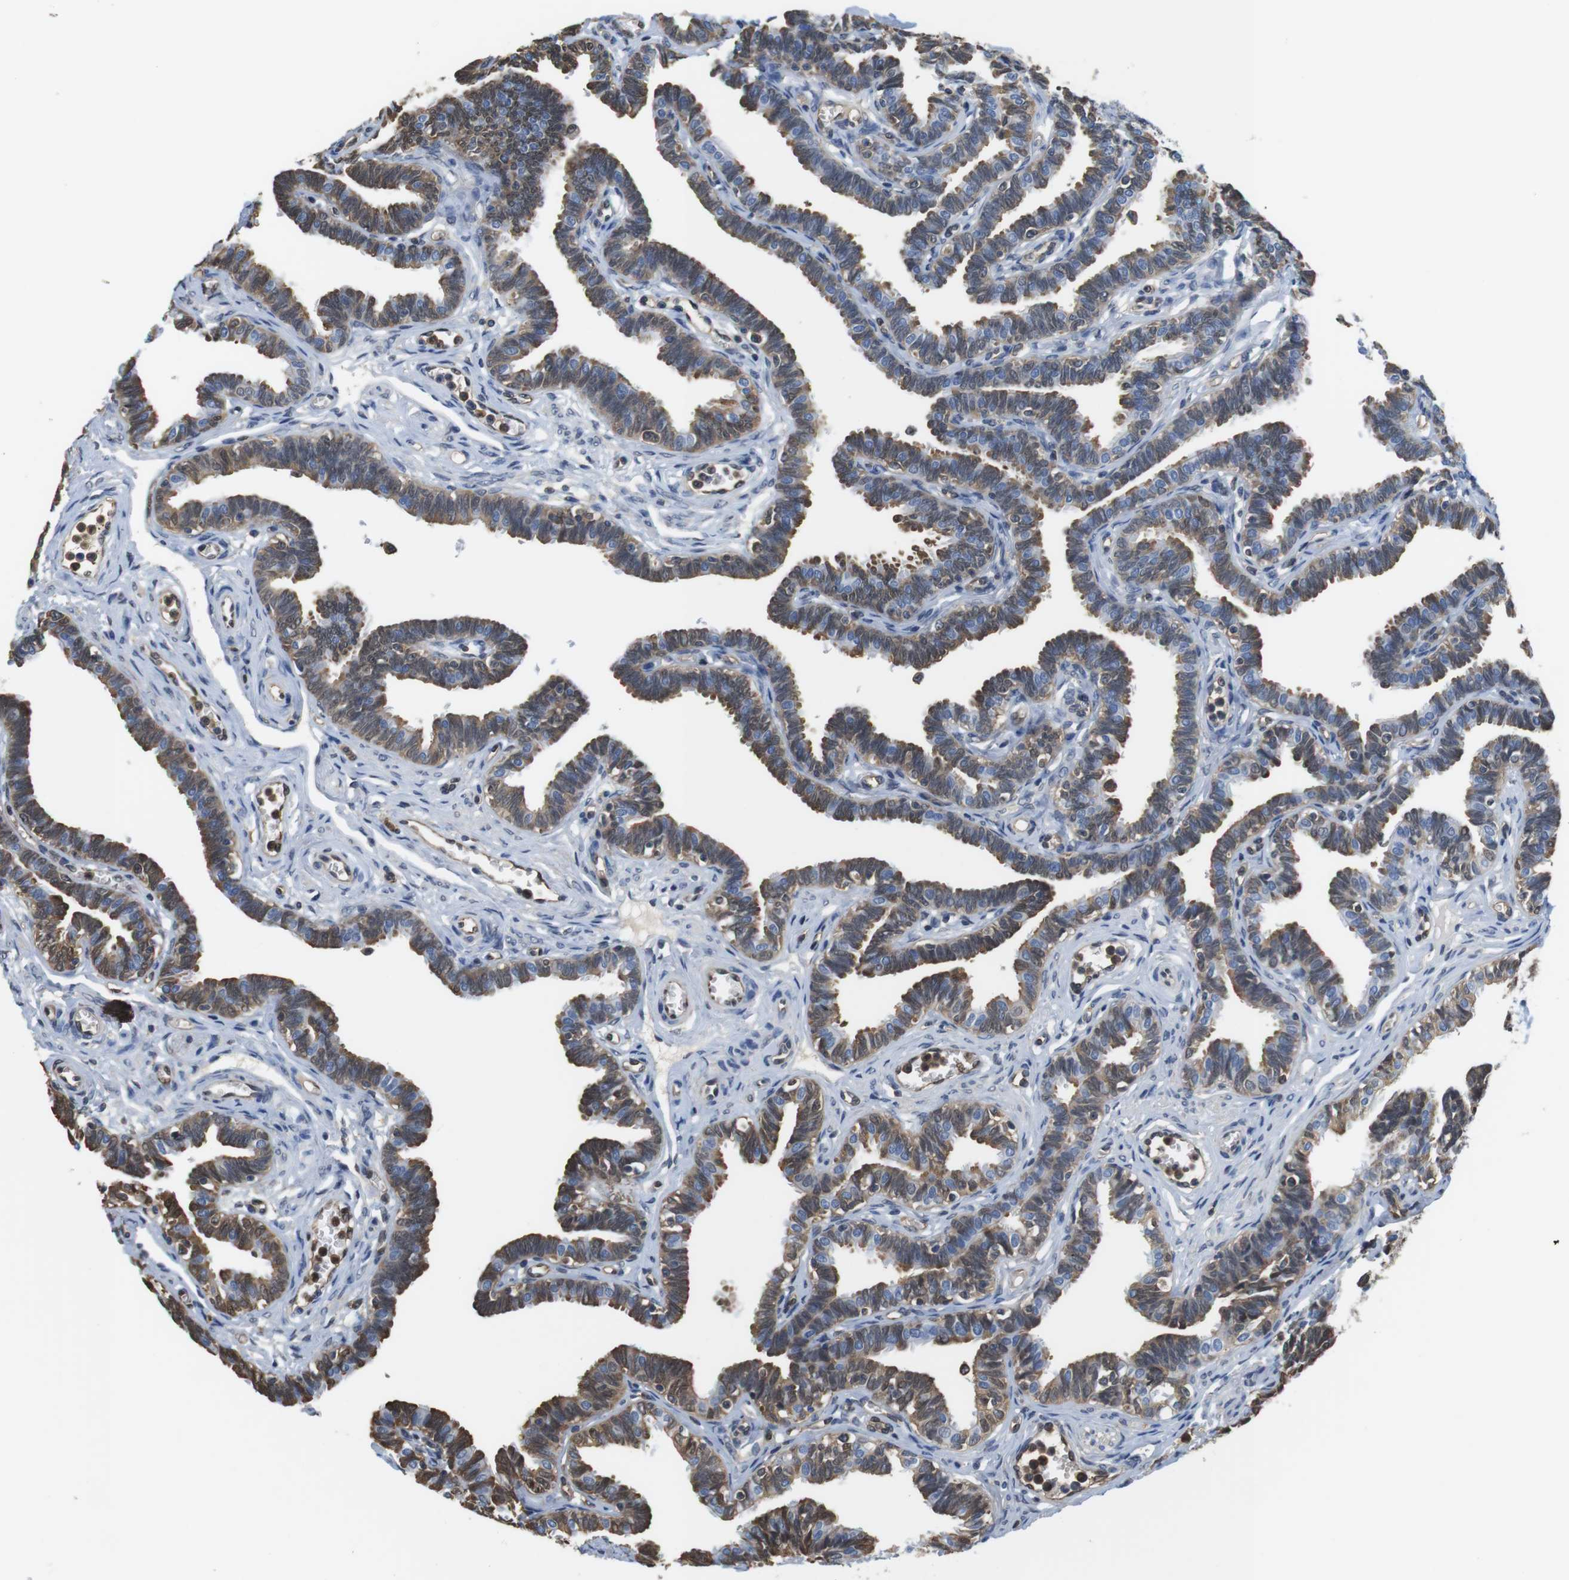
{"staining": {"intensity": "moderate", "quantity": "25%-75%", "location": "cytoplasmic/membranous,nuclear"}, "tissue": "fallopian tube", "cell_type": "Glandular cells", "image_type": "normal", "snomed": [{"axis": "morphology", "description": "Normal tissue, NOS"}, {"axis": "topography", "description": "Fallopian tube"}, {"axis": "topography", "description": "Ovary"}], "caption": "Human fallopian tube stained with a brown dye displays moderate cytoplasmic/membranous,nuclear positive staining in about 25%-75% of glandular cells.", "gene": "LDHA", "patient": {"sex": "female", "age": 23}}